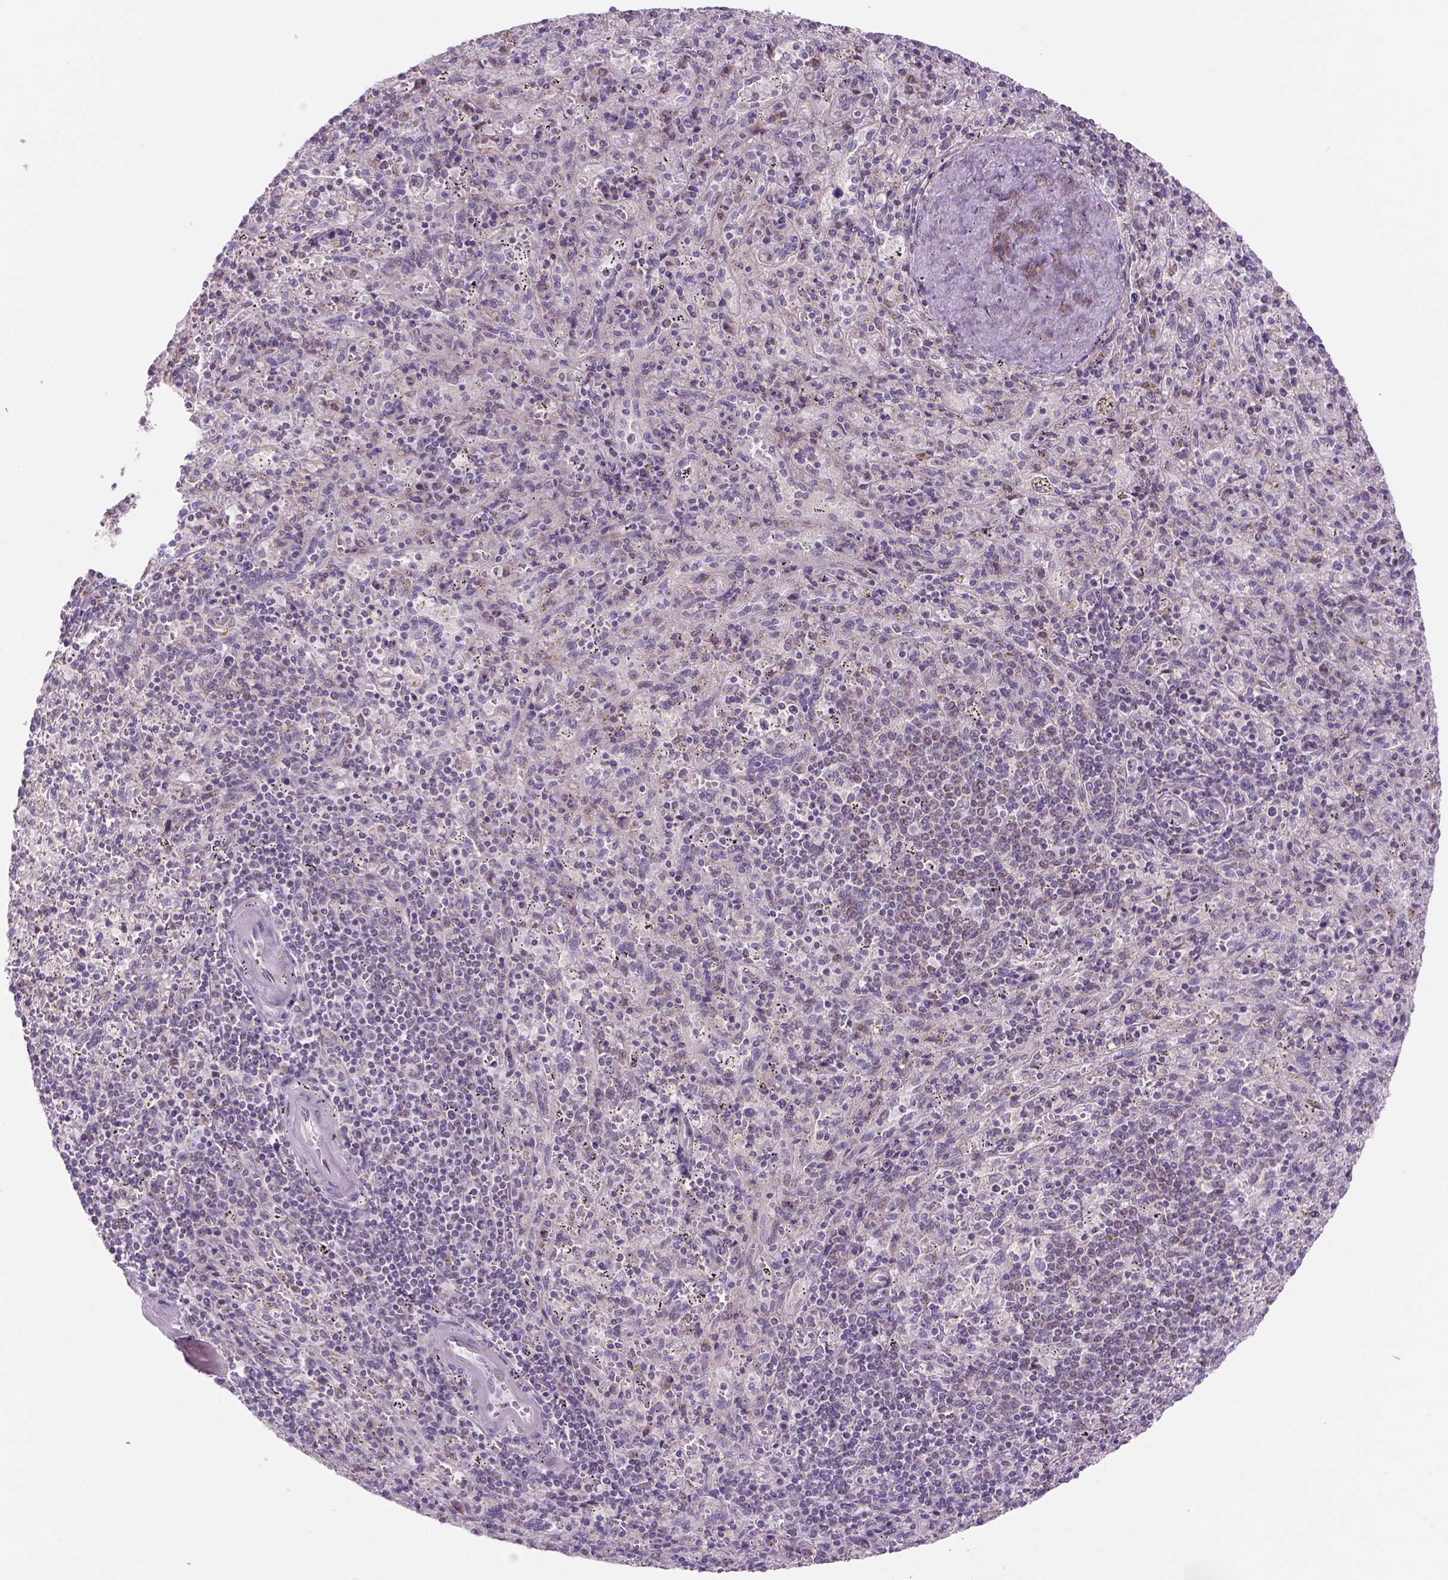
{"staining": {"intensity": "negative", "quantity": "none", "location": "none"}, "tissue": "spleen", "cell_type": "Cells in red pulp", "image_type": "normal", "snomed": [{"axis": "morphology", "description": "Normal tissue, NOS"}, {"axis": "topography", "description": "Spleen"}], "caption": "The immunohistochemistry (IHC) image has no significant expression in cells in red pulp of spleen. Nuclei are stained in blue.", "gene": "ADGRV1", "patient": {"sex": "male", "age": 57}}